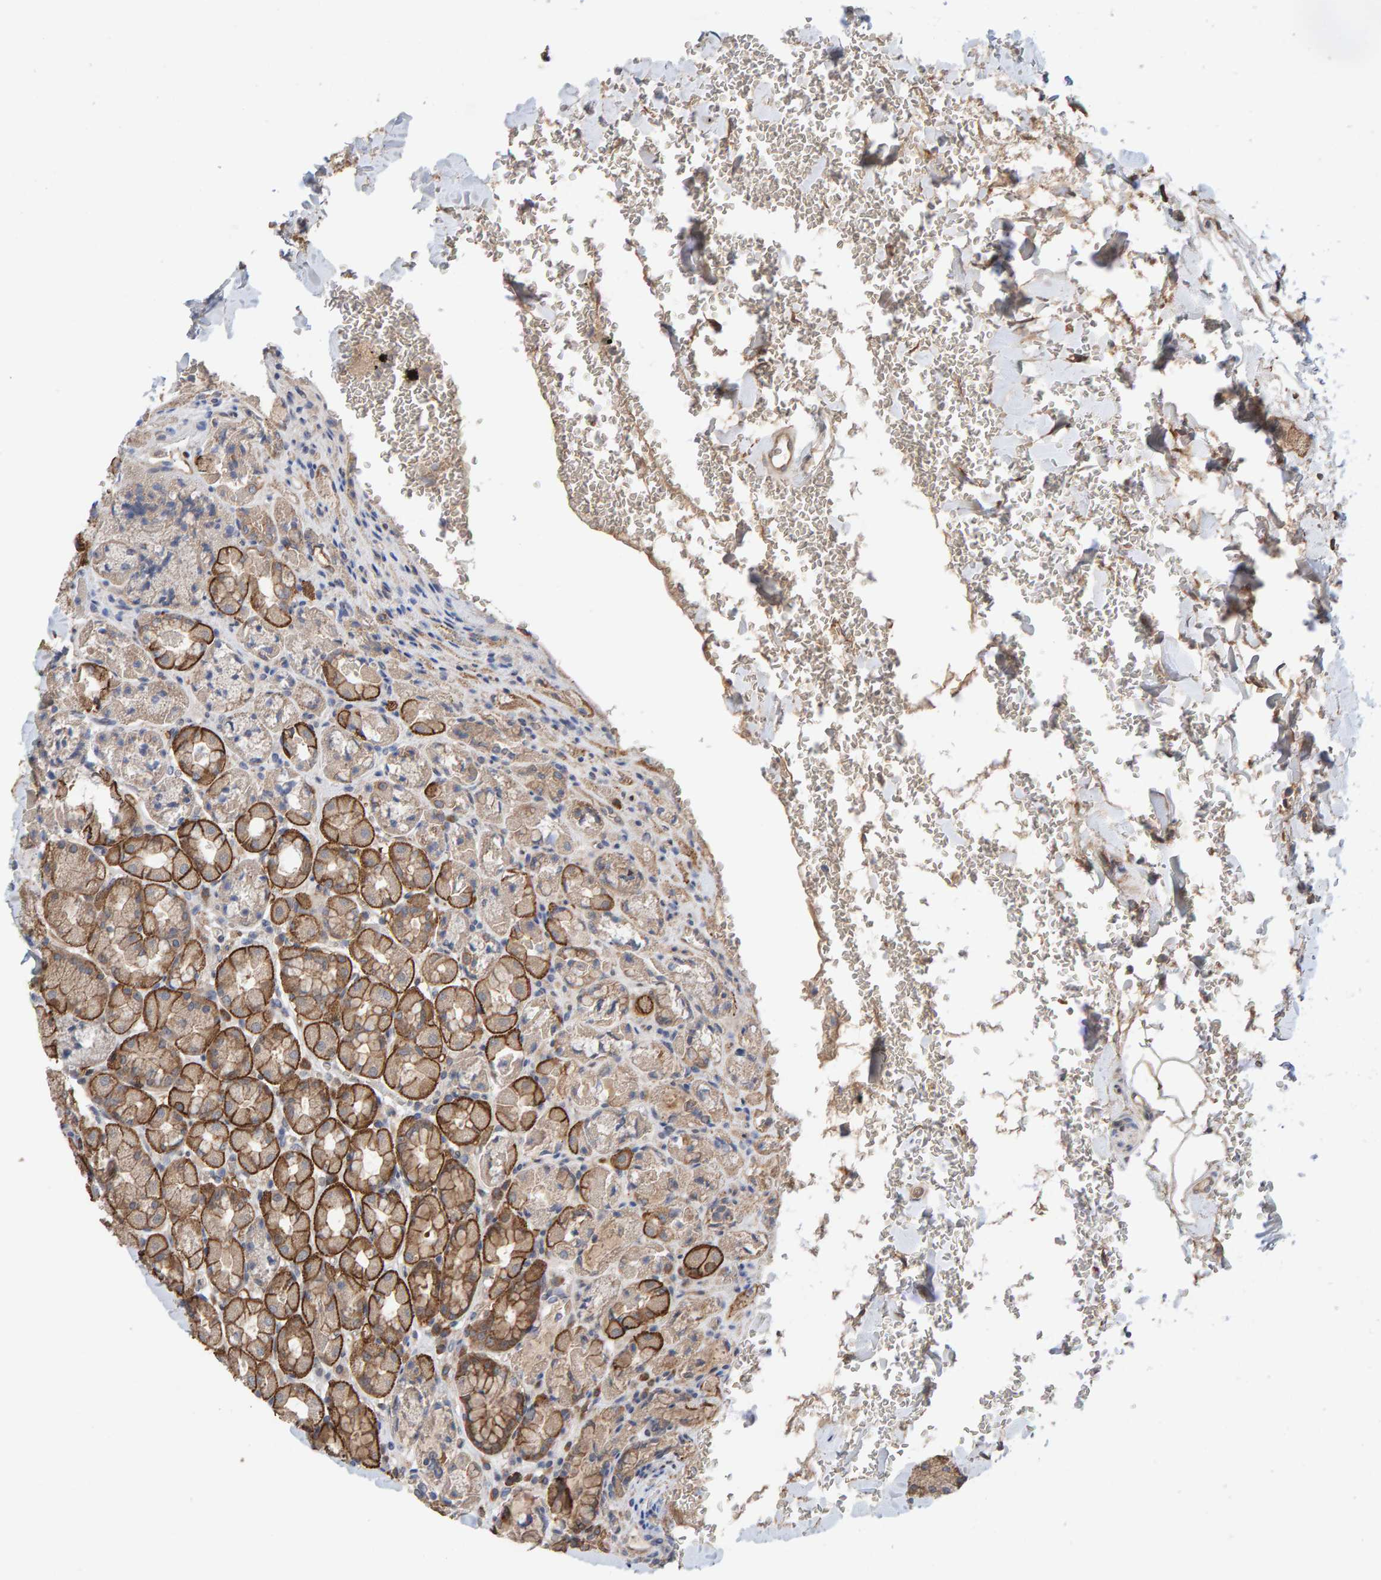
{"staining": {"intensity": "moderate", "quantity": ">75%", "location": "cytoplasmic/membranous"}, "tissue": "stomach", "cell_type": "Glandular cells", "image_type": "normal", "snomed": [{"axis": "morphology", "description": "Normal tissue, NOS"}, {"axis": "topography", "description": "Stomach"}], "caption": "A medium amount of moderate cytoplasmic/membranous positivity is seen in approximately >75% of glandular cells in benign stomach. The protein of interest is stained brown, and the nuclei are stained in blue (DAB (3,3'-diaminobenzidine) IHC with brightfield microscopy, high magnification).", "gene": "LRSAM1", "patient": {"sex": "male", "age": 42}}